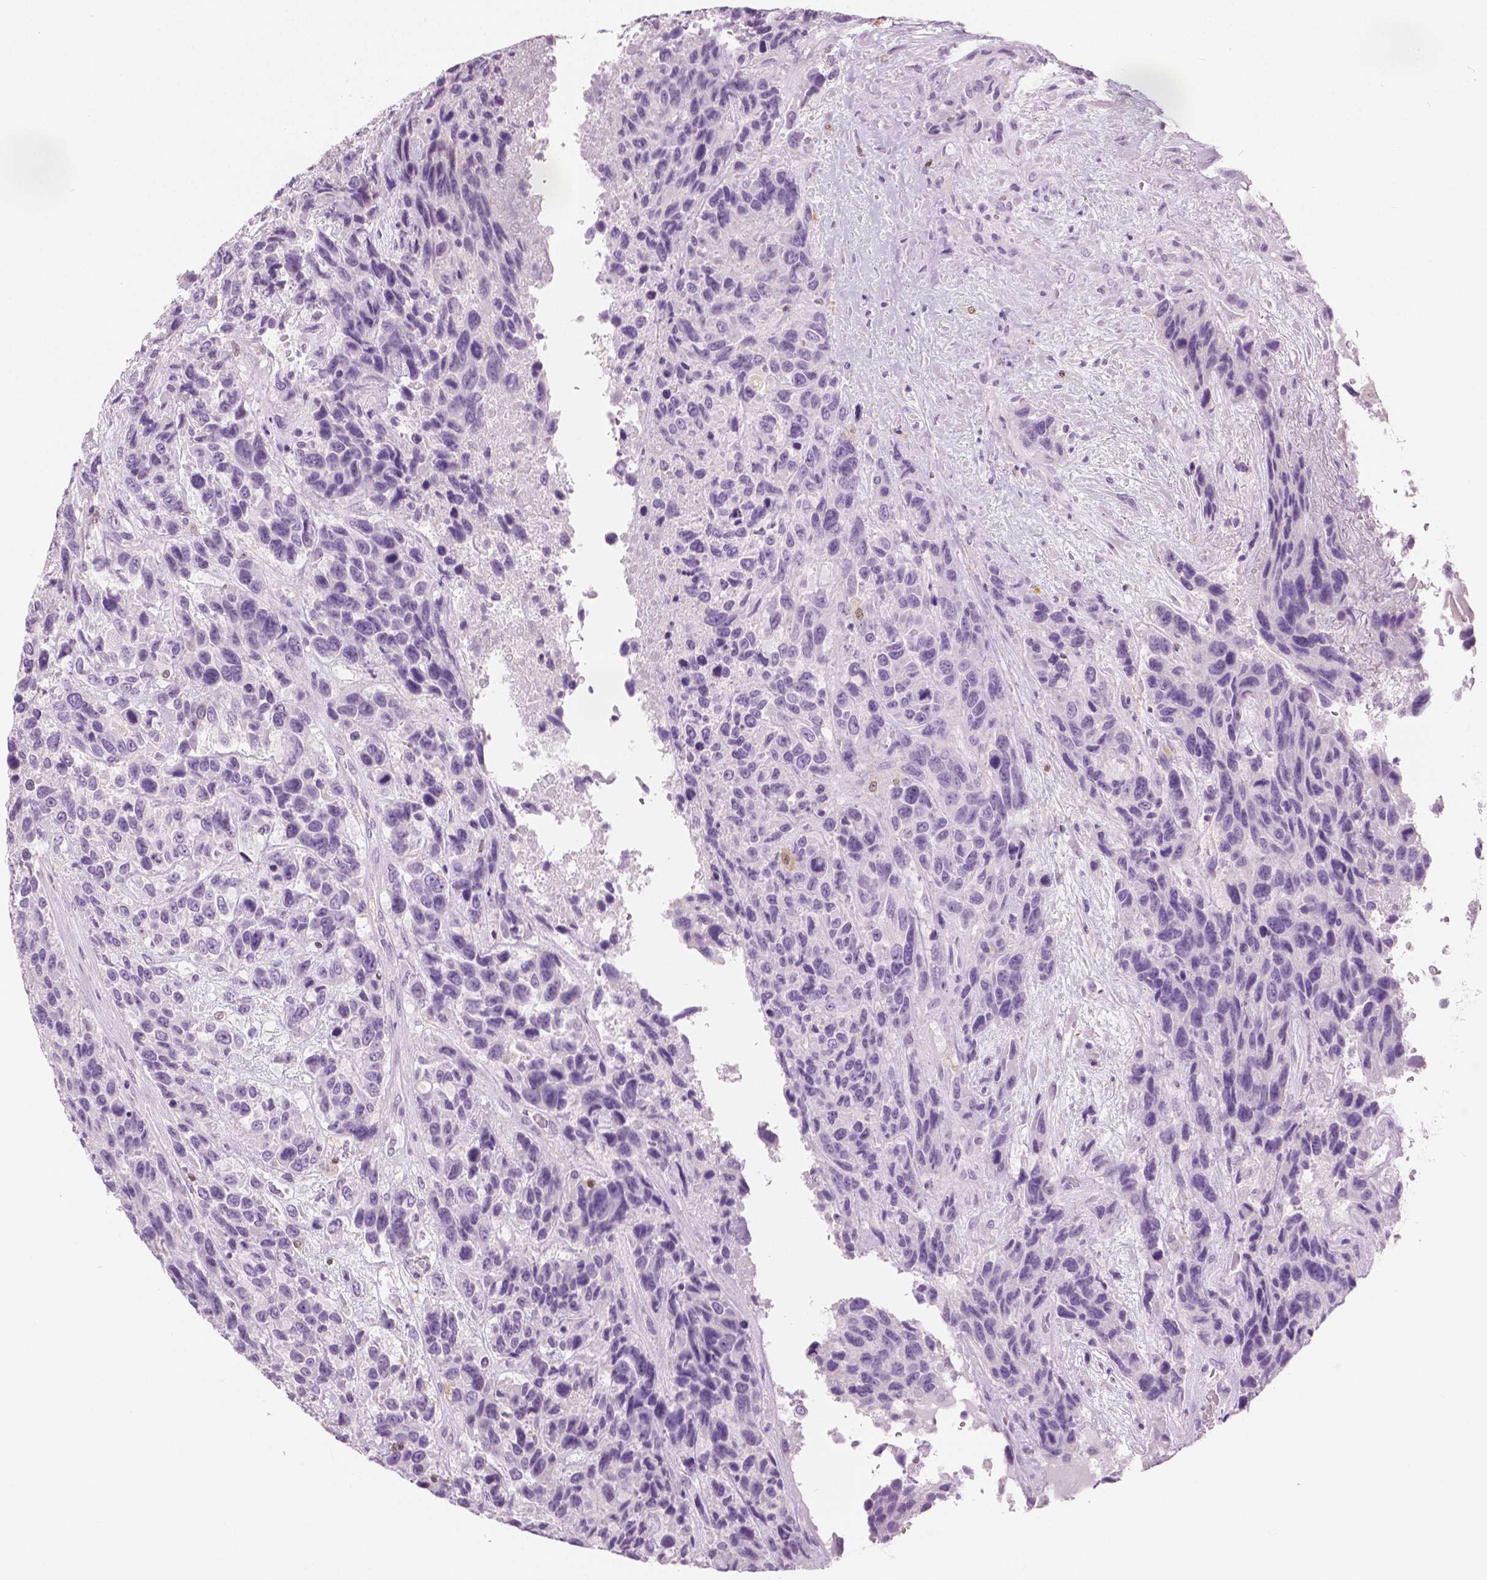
{"staining": {"intensity": "negative", "quantity": "none", "location": "none"}, "tissue": "urothelial cancer", "cell_type": "Tumor cells", "image_type": "cancer", "snomed": [{"axis": "morphology", "description": "Urothelial carcinoma, High grade"}, {"axis": "topography", "description": "Urinary bladder"}], "caption": "The IHC histopathology image has no significant staining in tumor cells of urothelial cancer tissue. (DAB immunohistochemistry (IHC) with hematoxylin counter stain).", "gene": "GALM", "patient": {"sex": "female", "age": 70}}